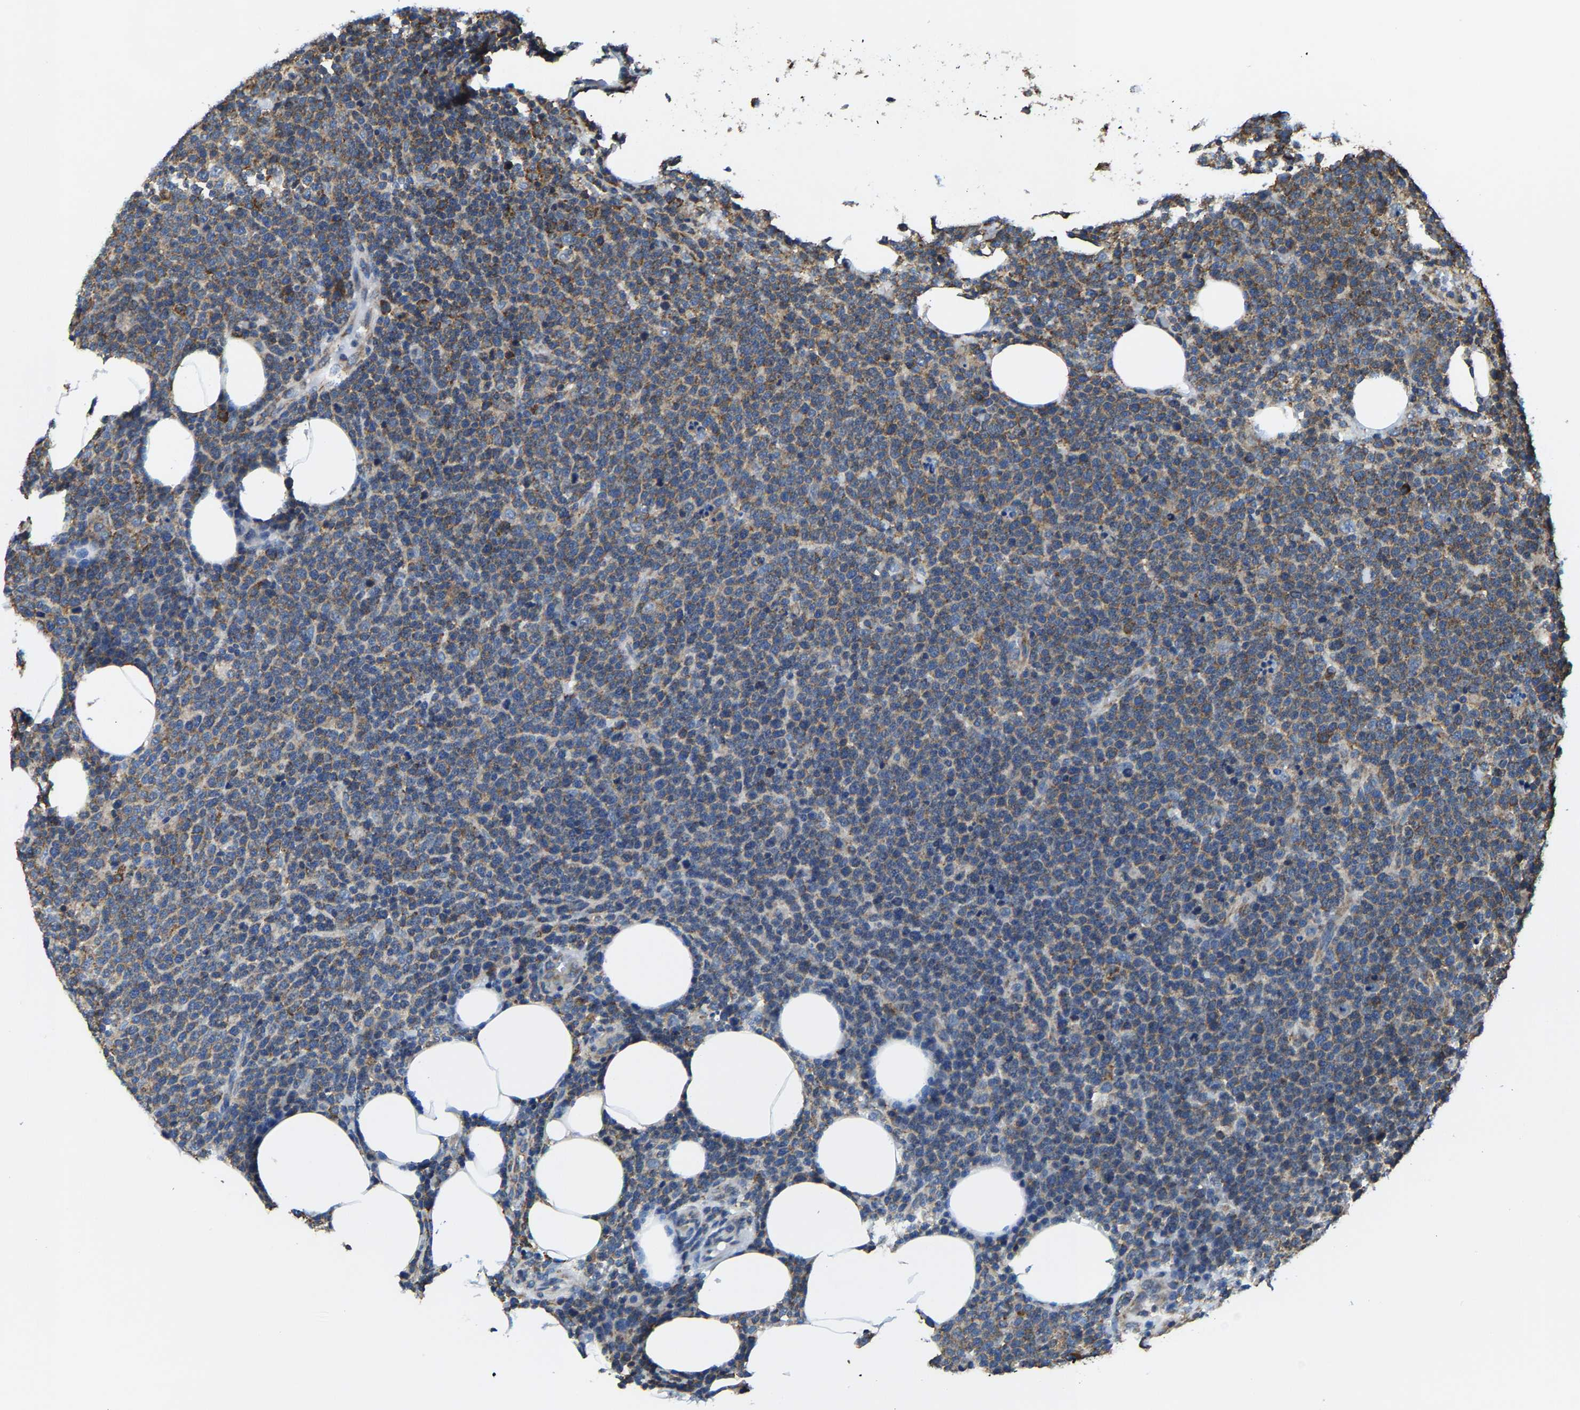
{"staining": {"intensity": "moderate", "quantity": ">75%", "location": "cytoplasmic/membranous"}, "tissue": "lymphoma", "cell_type": "Tumor cells", "image_type": "cancer", "snomed": [{"axis": "morphology", "description": "Malignant lymphoma, non-Hodgkin's type, High grade"}, {"axis": "topography", "description": "Lymph node"}], "caption": "Moderate cytoplasmic/membranous protein positivity is present in approximately >75% of tumor cells in lymphoma.", "gene": "G3BP2", "patient": {"sex": "male", "age": 61}}